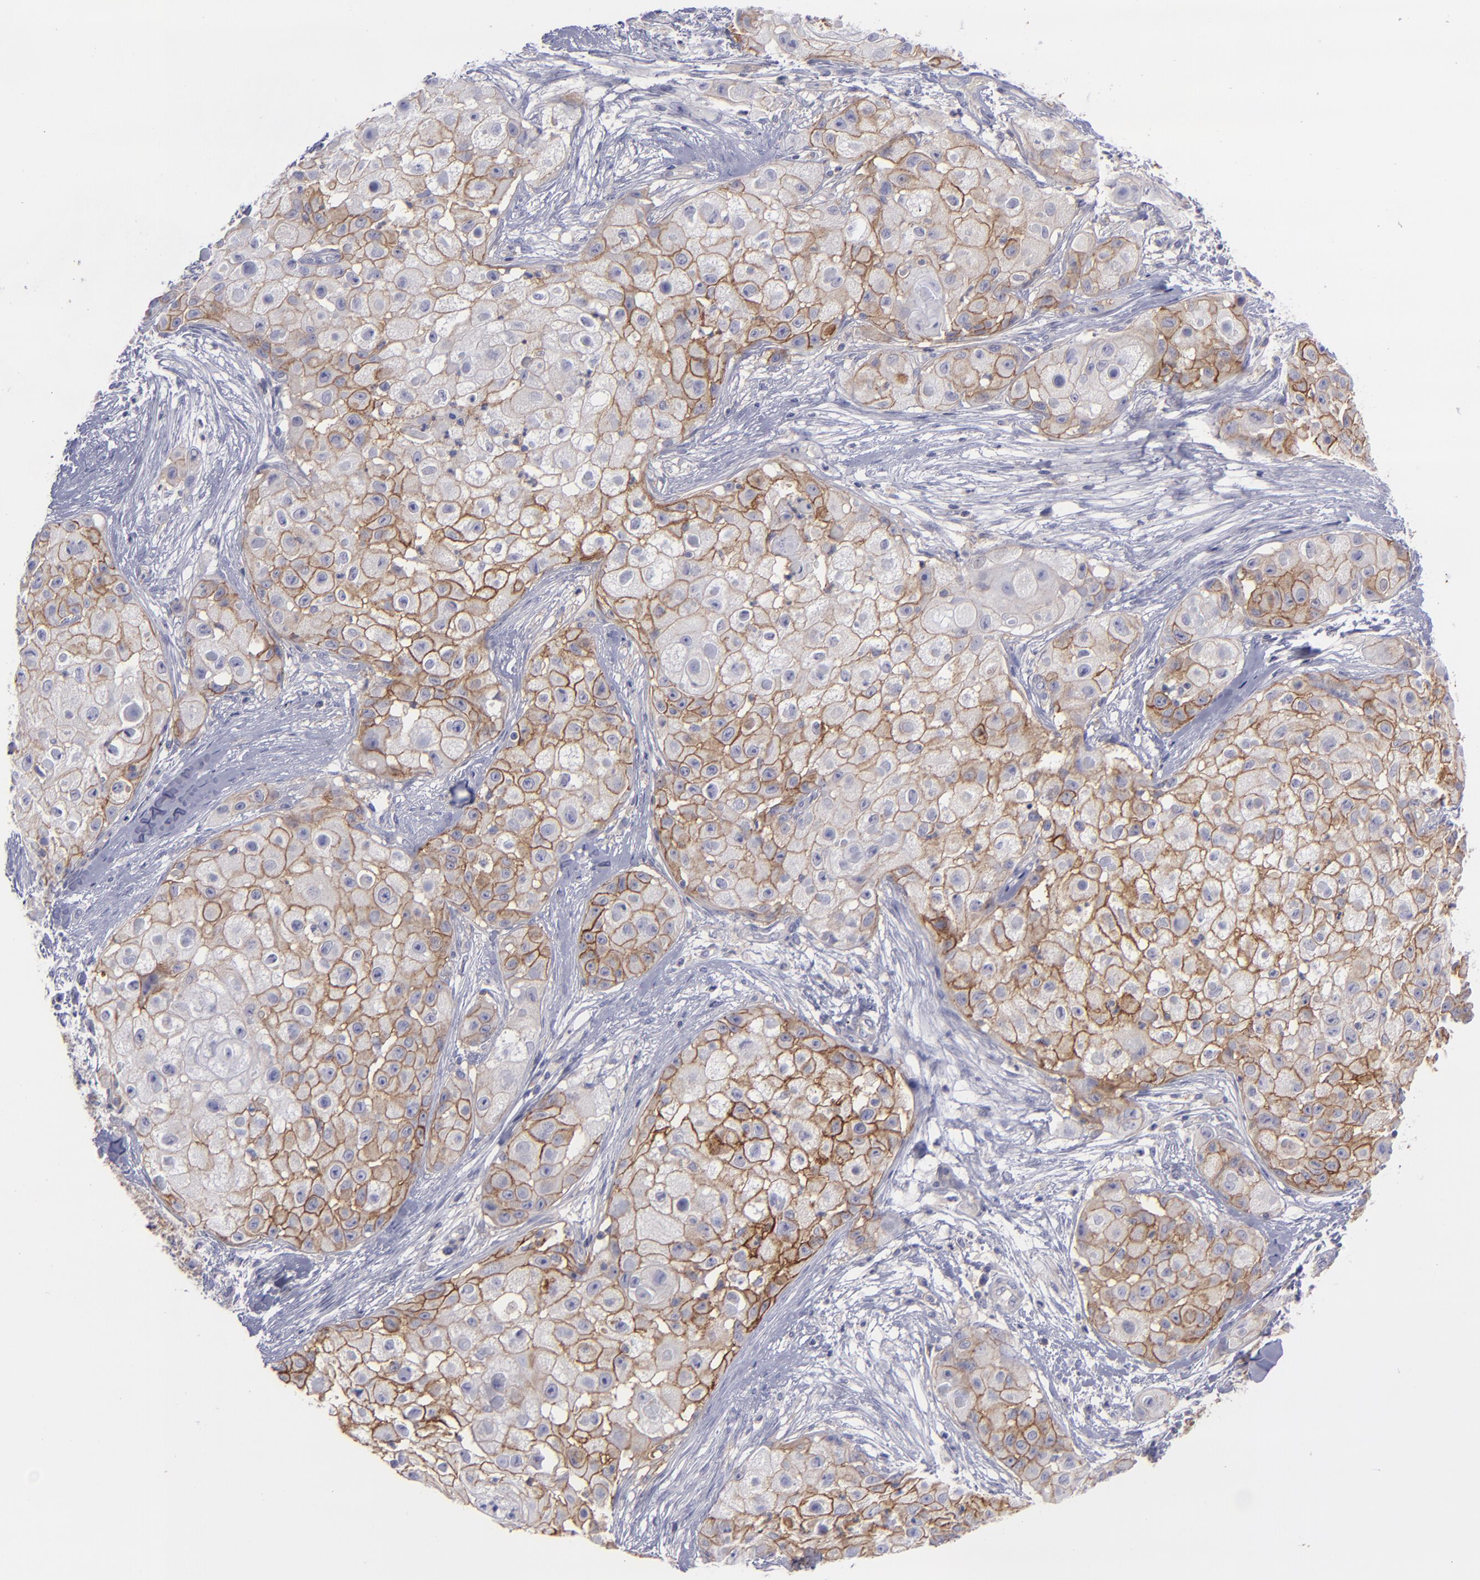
{"staining": {"intensity": "moderate", "quantity": "25%-75%", "location": "cytoplasmic/membranous"}, "tissue": "skin cancer", "cell_type": "Tumor cells", "image_type": "cancer", "snomed": [{"axis": "morphology", "description": "Squamous cell carcinoma, NOS"}, {"axis": "topography", "description": "Skin"}], "caption": "Immunohistochemistry (IHC) image of neoplastic tissue: skin cancer (squamous cell carcinoma) stained using immunohistochemistry (IHC) demonstrates medium levels of moderate protein expression localized specifically in the cytoplasmic/membranous of tumor cells, appearing as a cytoplasmic/membranous brown color.", "gene": "BSG", "patient": {"sex": "female", "age": 57}}